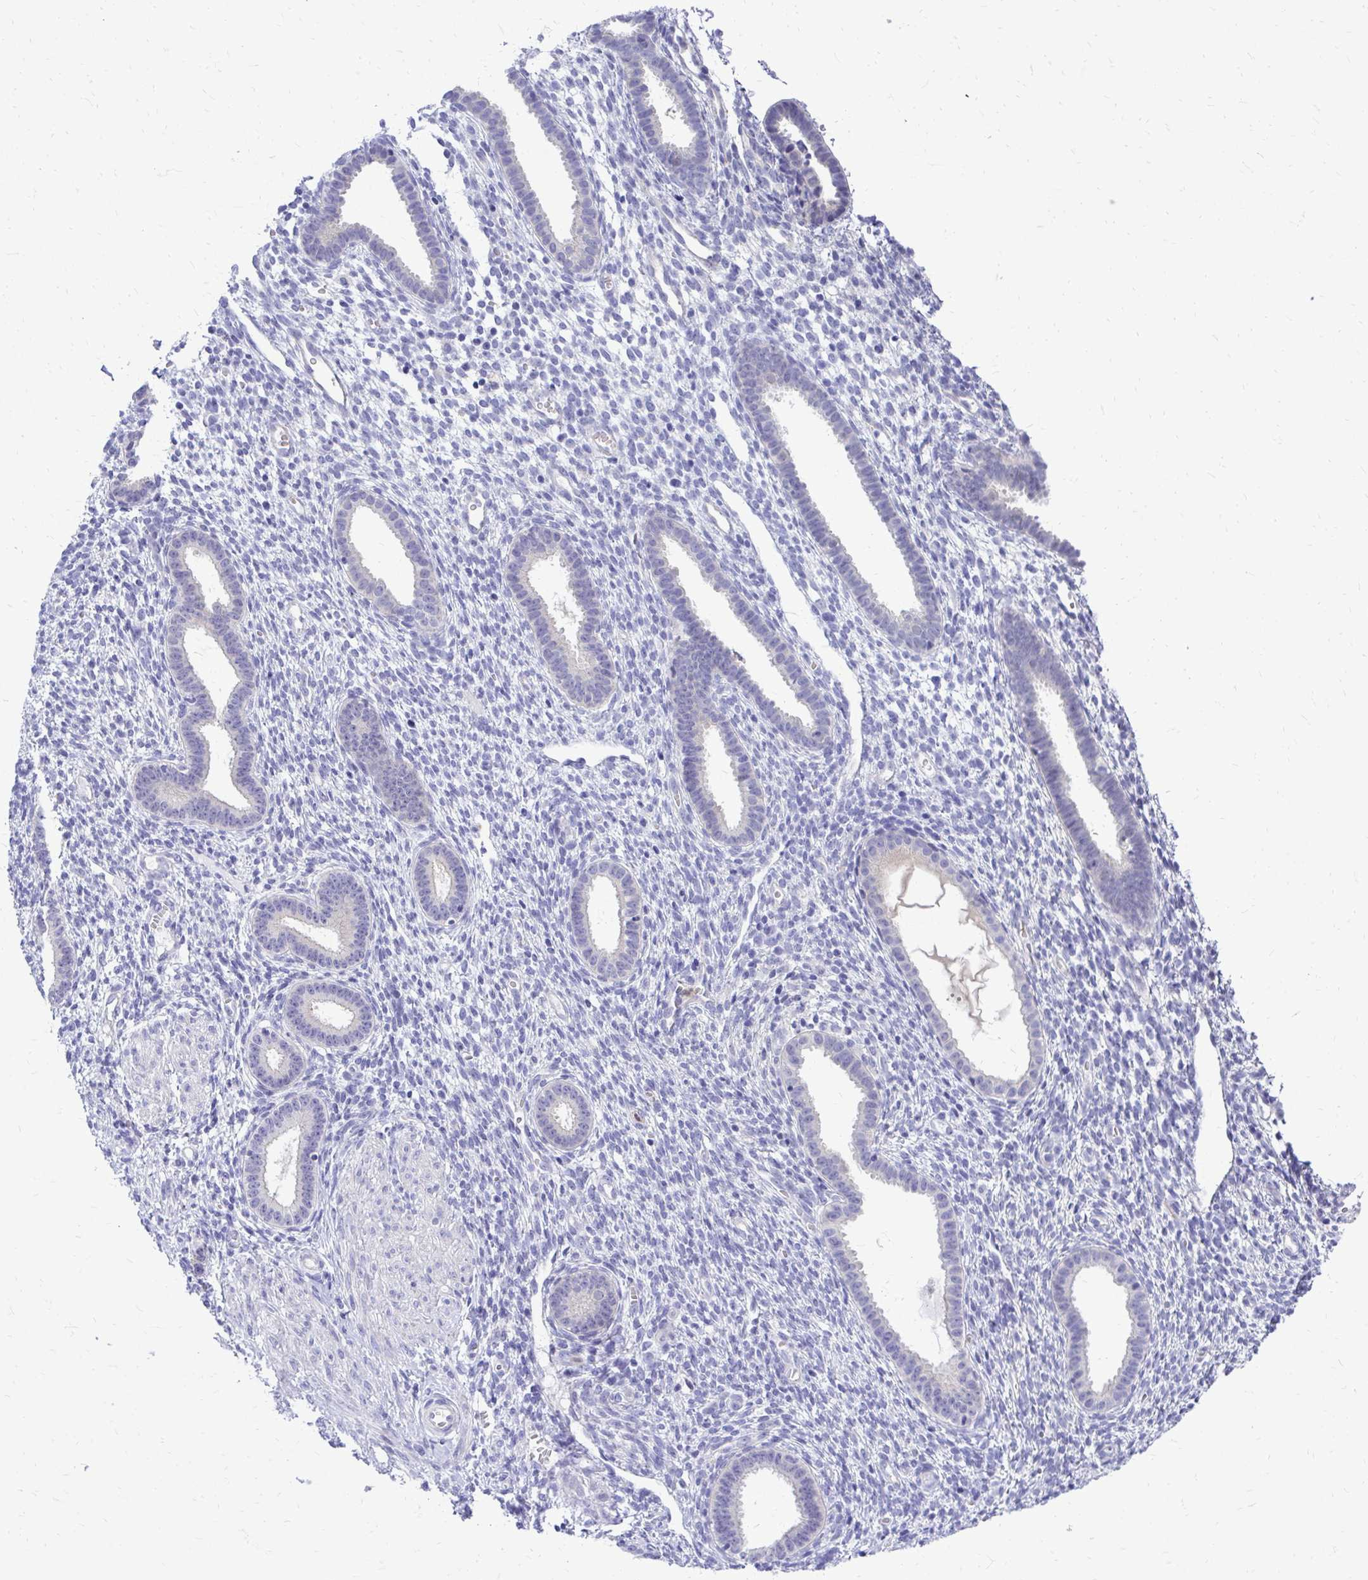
{"staining": {"intensity": "negative", "quantity": "none", "location": "none"}, "tissue": "endometrium", "cell_type": "Cells in endometrial stroma", "image_type": "normal", "snomed": [{"axis": "morphology", "description": "Normal tissue, NOS"}, {"axis": "topography", "description": "Endometrium"}], "caption": "DAB immunohistochemical staining of normal endometrium displays no significant staining in cells in endometrial stroma.", "gene": "ZSWIM9", "patient": {"sex": "female", "age": 36}}